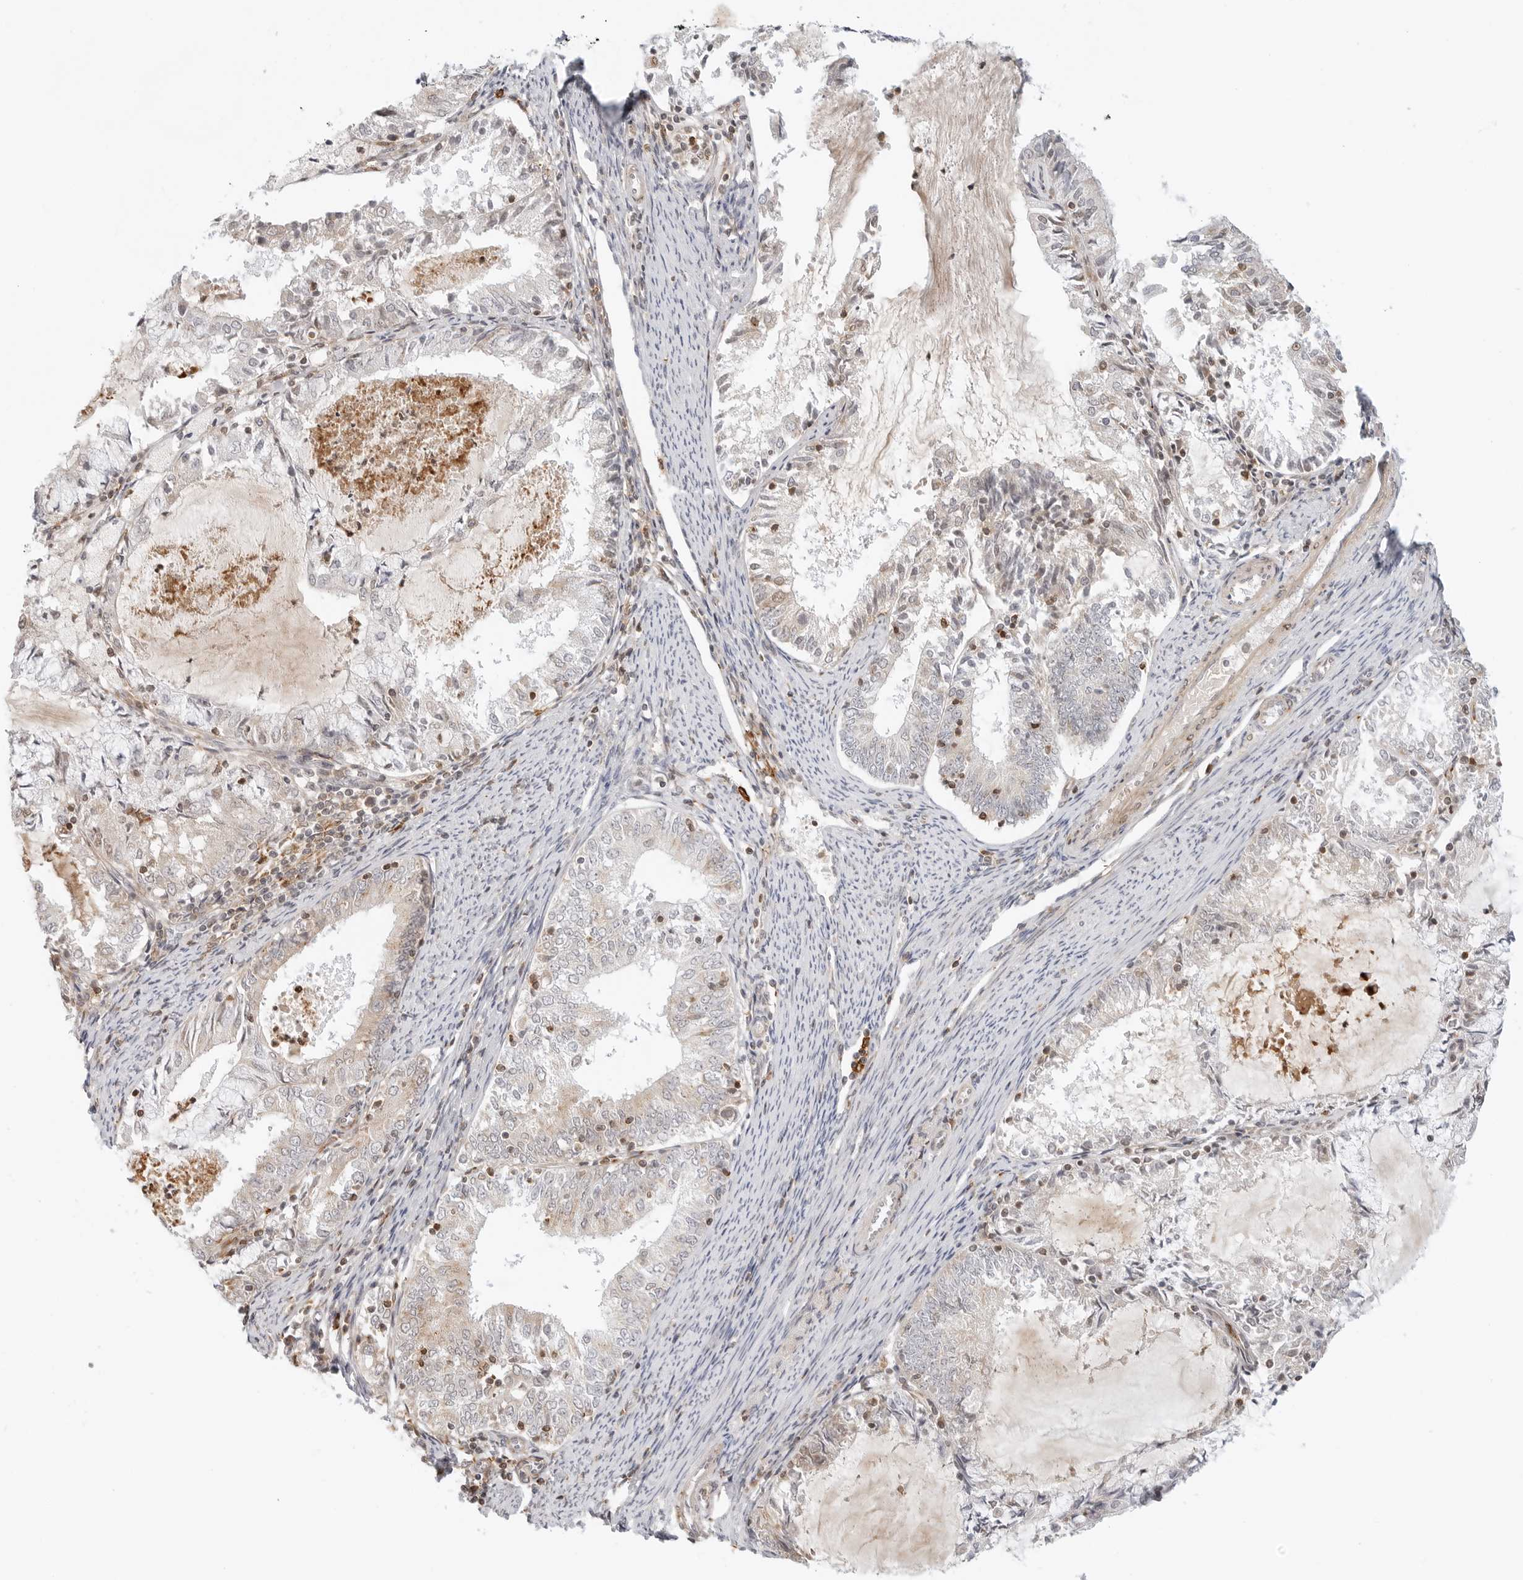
{"staining": {"intensity": "negative", "quantity": "none", "location": "none"}, "tissue": "endometrial cancer", "cell_type": "Tumor cells", "image_type": "cancer", "snomed": [{"axis": "morphology", "description": "Adenocarcinoma, NOS"}, {"axis": "topography", "description": "Endometrium"}], "caption": "A high-resolution image shows immunohistochemistry staining of endometrial adenocarcinoma, which shows no significant expression in tumor cells.", "gene": "C1QTNF1", "patient": {"sex": "female", "age": 57}}